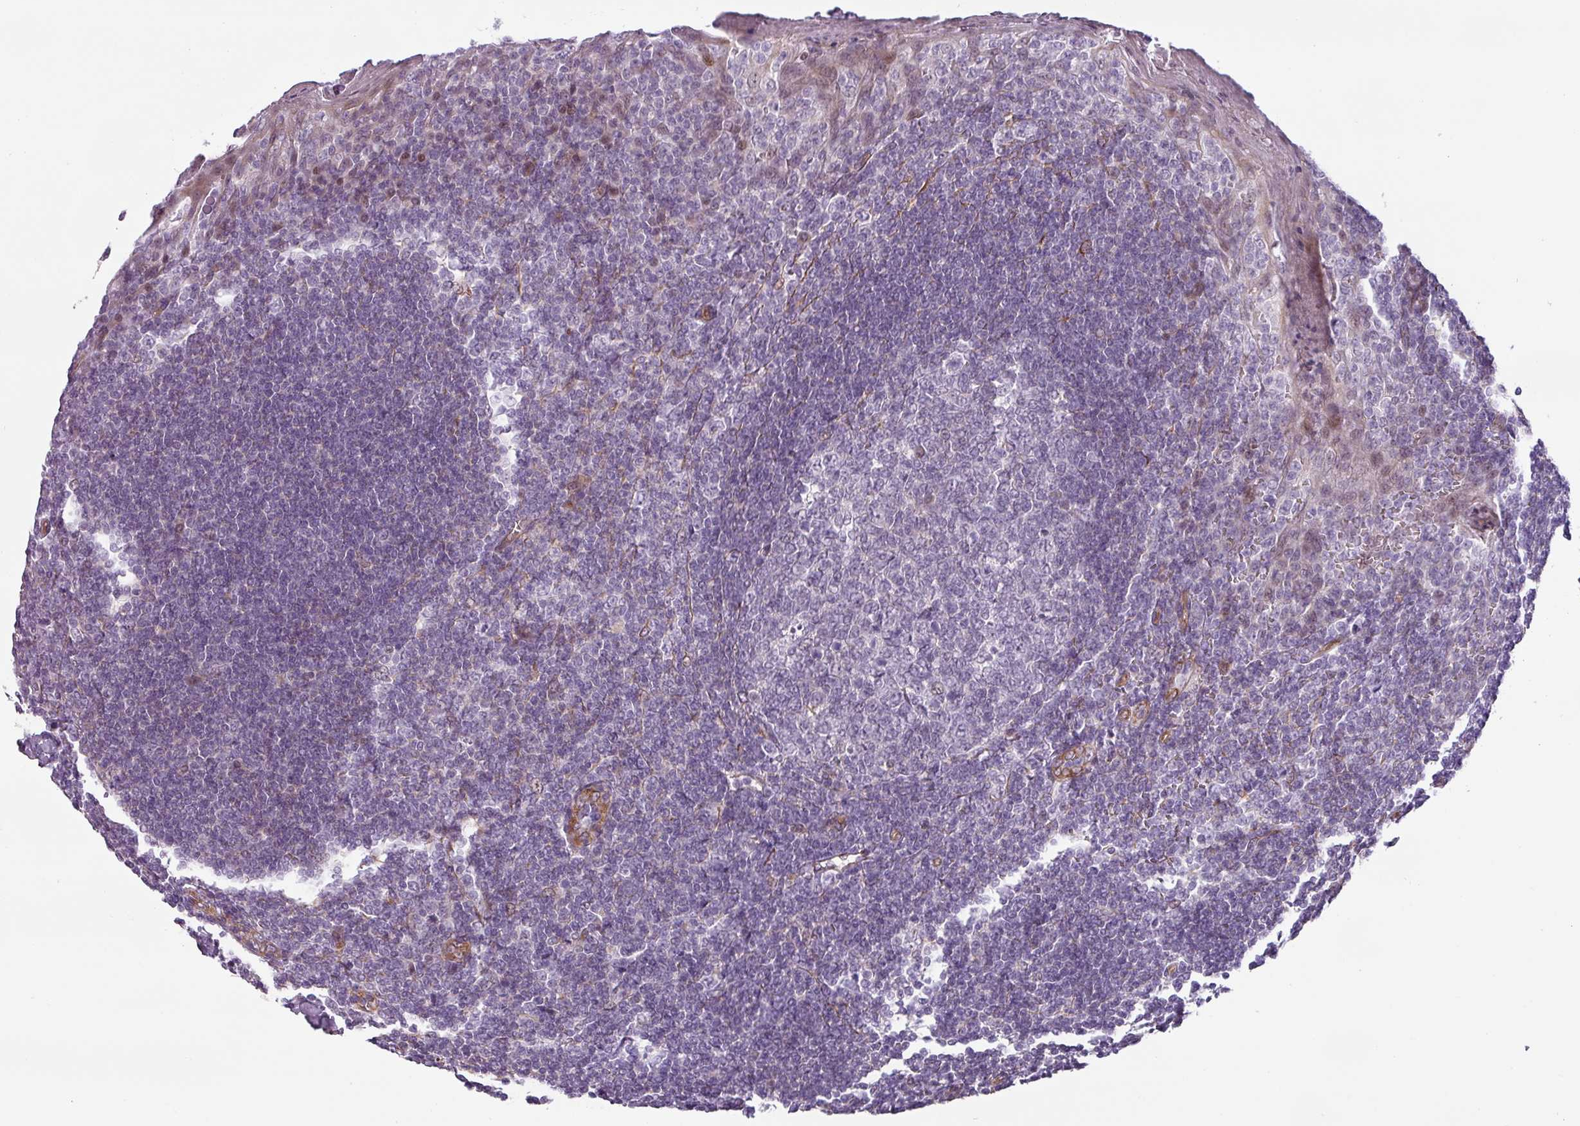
{"staining": {"intensity": "negative", "quantity": "none", "location": "none"}, "tissue": "tonsil", "cell_type": "Germinal center cells", "image_type": "normal", "snomed": [{"axis": "morphology", "description": "Normal tissue, NOS"}, {"axis": "topography", "description": "Tonsil"}], "caption": "The micrograph shows no staining of germinal center cells in unremarkable tonsil.", "gene": "CHRDL1", "patient": {"sex": "male", "age": 27}}